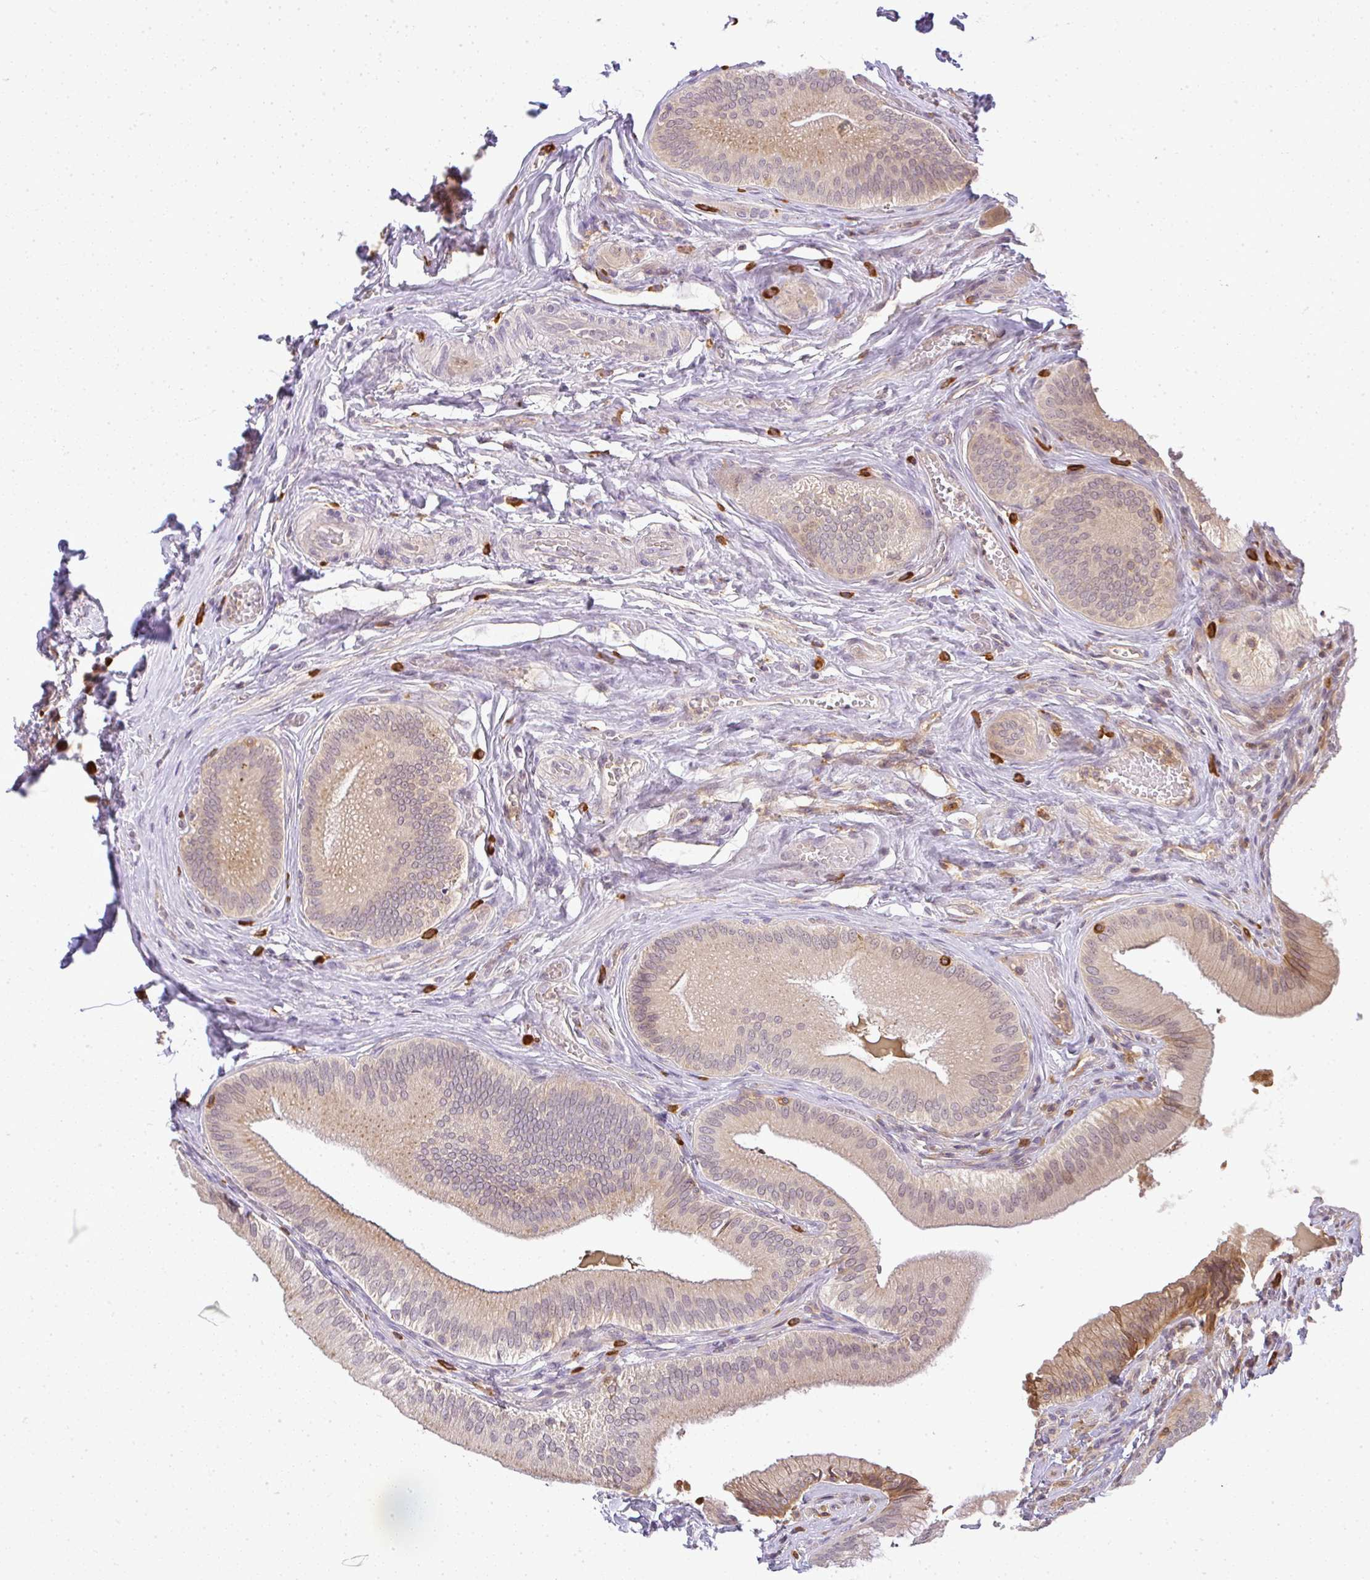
{"staining": {"intensity": "moderate", "quantity": ">75%", "location": "cytoplasmic/membranous"}, "tissue": "gallbladder", "cell_type": "Glandular cells", "image_type": "normal", "snomed": [{"axis": "morphology", "description": "Normal tissue, NOS"}, {"axis": "topography", "description": "Gallbladder"}], "caption": "Protein analysis of benign gallbladder exhibits moderate cytoplasmic/membranous staining in approximately >75% of glandular cells. The protein is shown in brown color, while the nuclei are stained blue.", "gene": "FAM153A", "patient": {"sex": "male", "age": 17}}